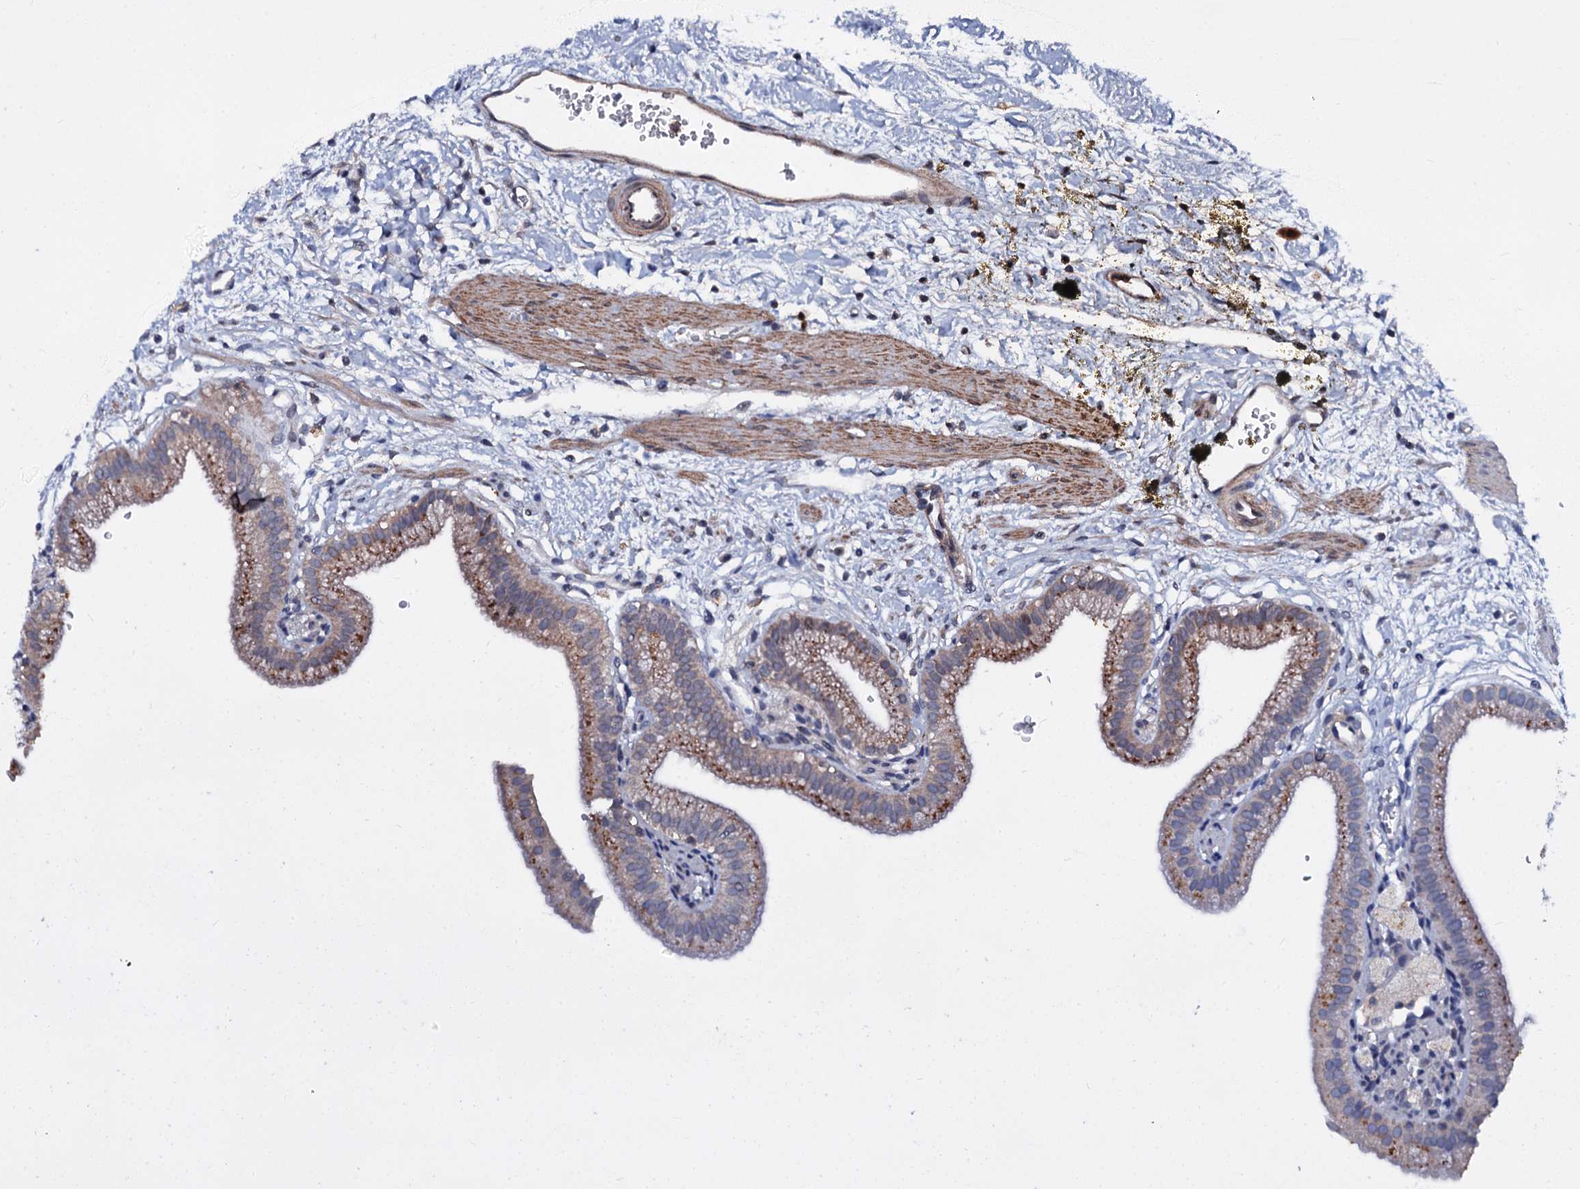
{"staining": {"intensity": "moderate", "quantity": ">75%", "location": "cytoplasmic/membranous"}, "tissue": "gallbladder", "cell_type": "Glandular cells", "image_type": "normal", "snomed": [{"axis": "morphology", "description": "Normal tissue, NOS"}, {"axis": "topography", "description": "Gallbladder"}], "caption": "Moderate cytoplasmic/membranous expression for a protein is present in approximately >75% of glandular cells of benign gallbladder using IHC.", "gene": "SLC37A4", "patient": {"sex": "male", "age": 55}}